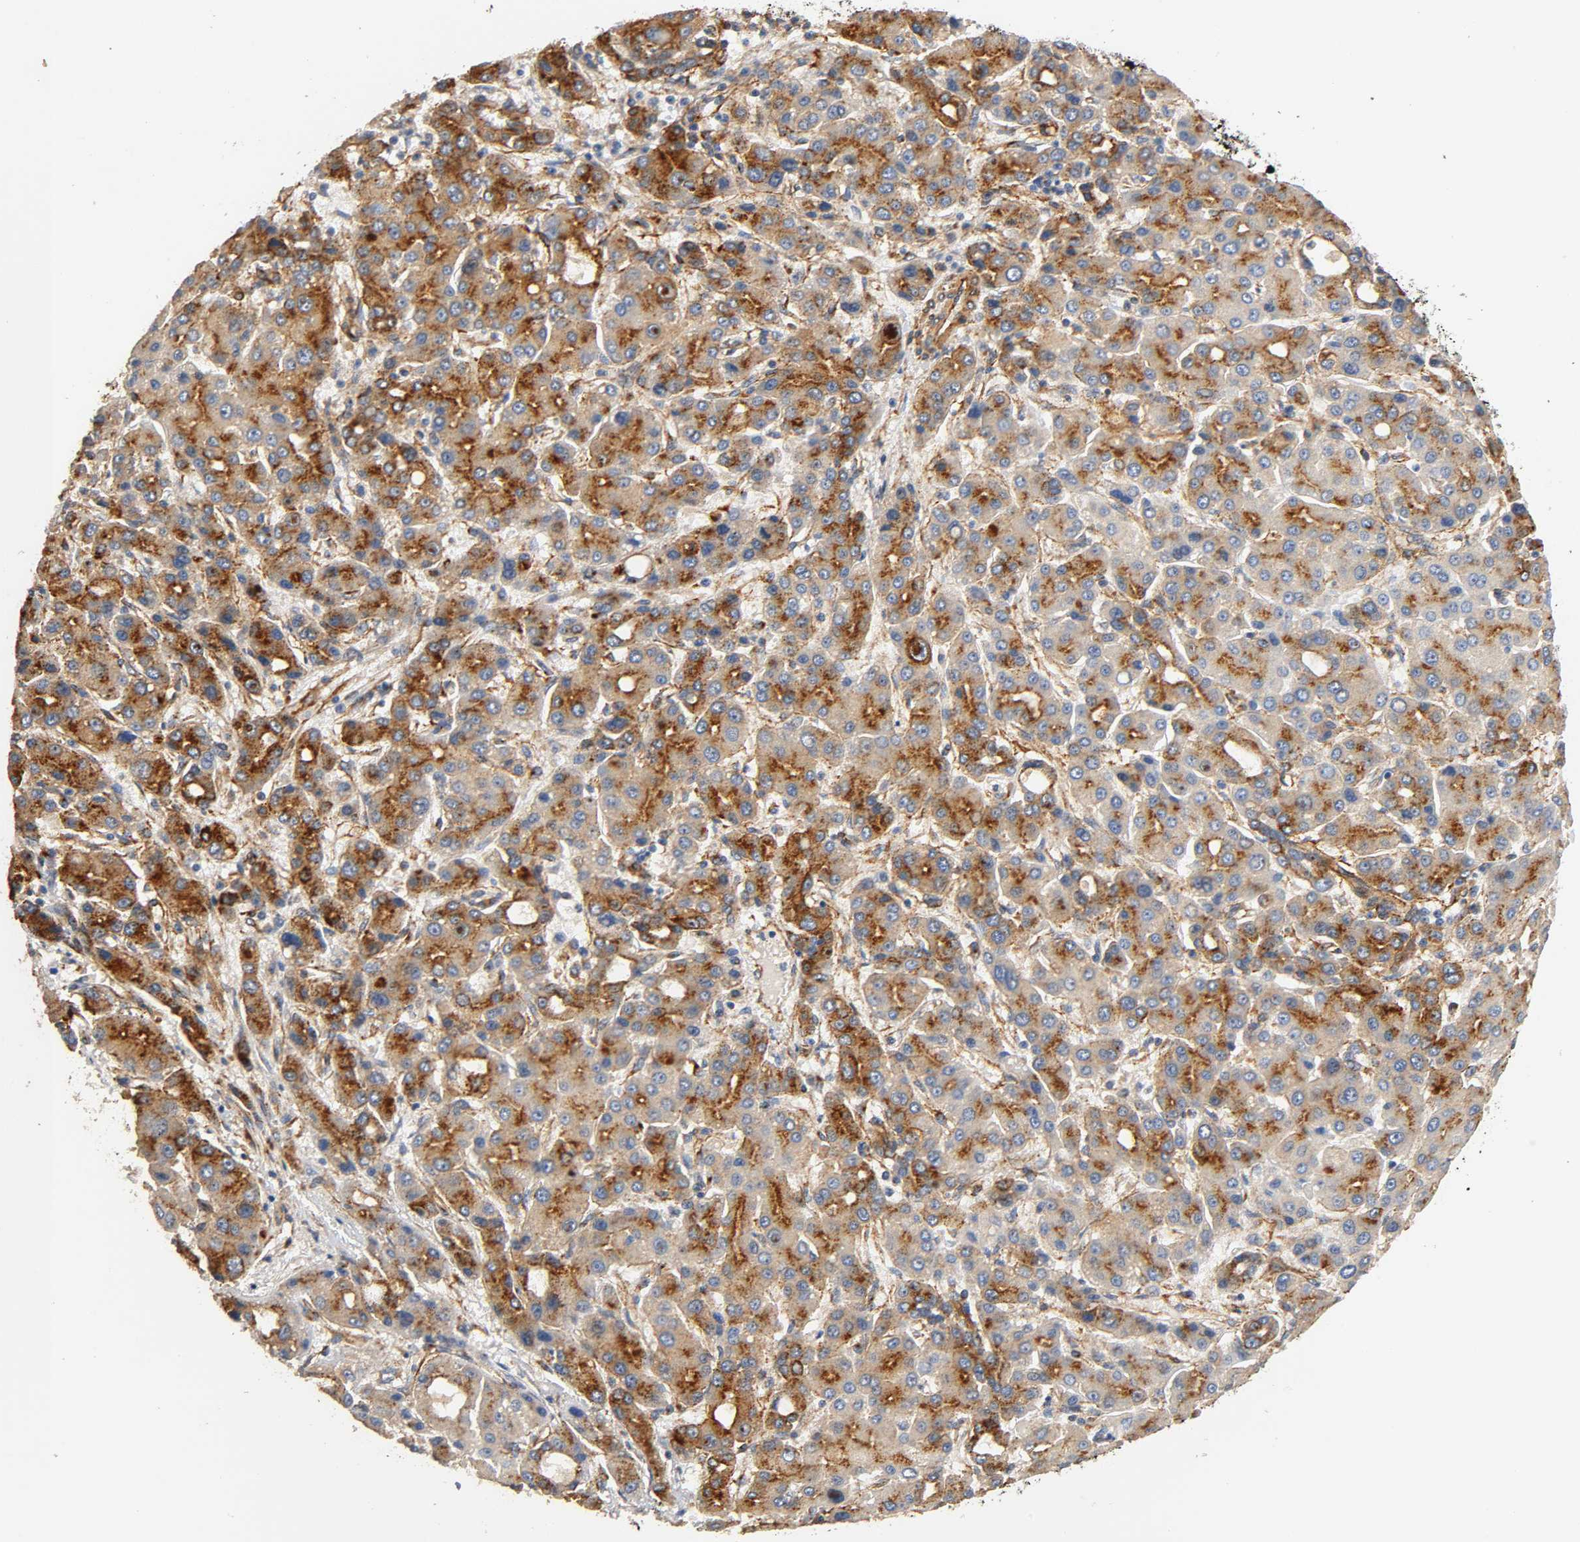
{"staining": {"intensity": "strong", "quantity": ">75%", "location": "cytoplasmic/membranous"}, "tissue": "liver cancer", "cell_type": "Tumor cells", "image_type": "cancer", "snomed": [{"axis": "morphology", "description": "Carcinoma, Hepatocellular, NOS"}, {"axis": "topography", "description": "Liver"}], "caption": "Liver cancer stained with IHC demonstrates strong cytoplasmic/membranous positivity in about >75% of tumor cells.", "gene": "IFITM3", "patient": {"sex": "male", "age": 55}}